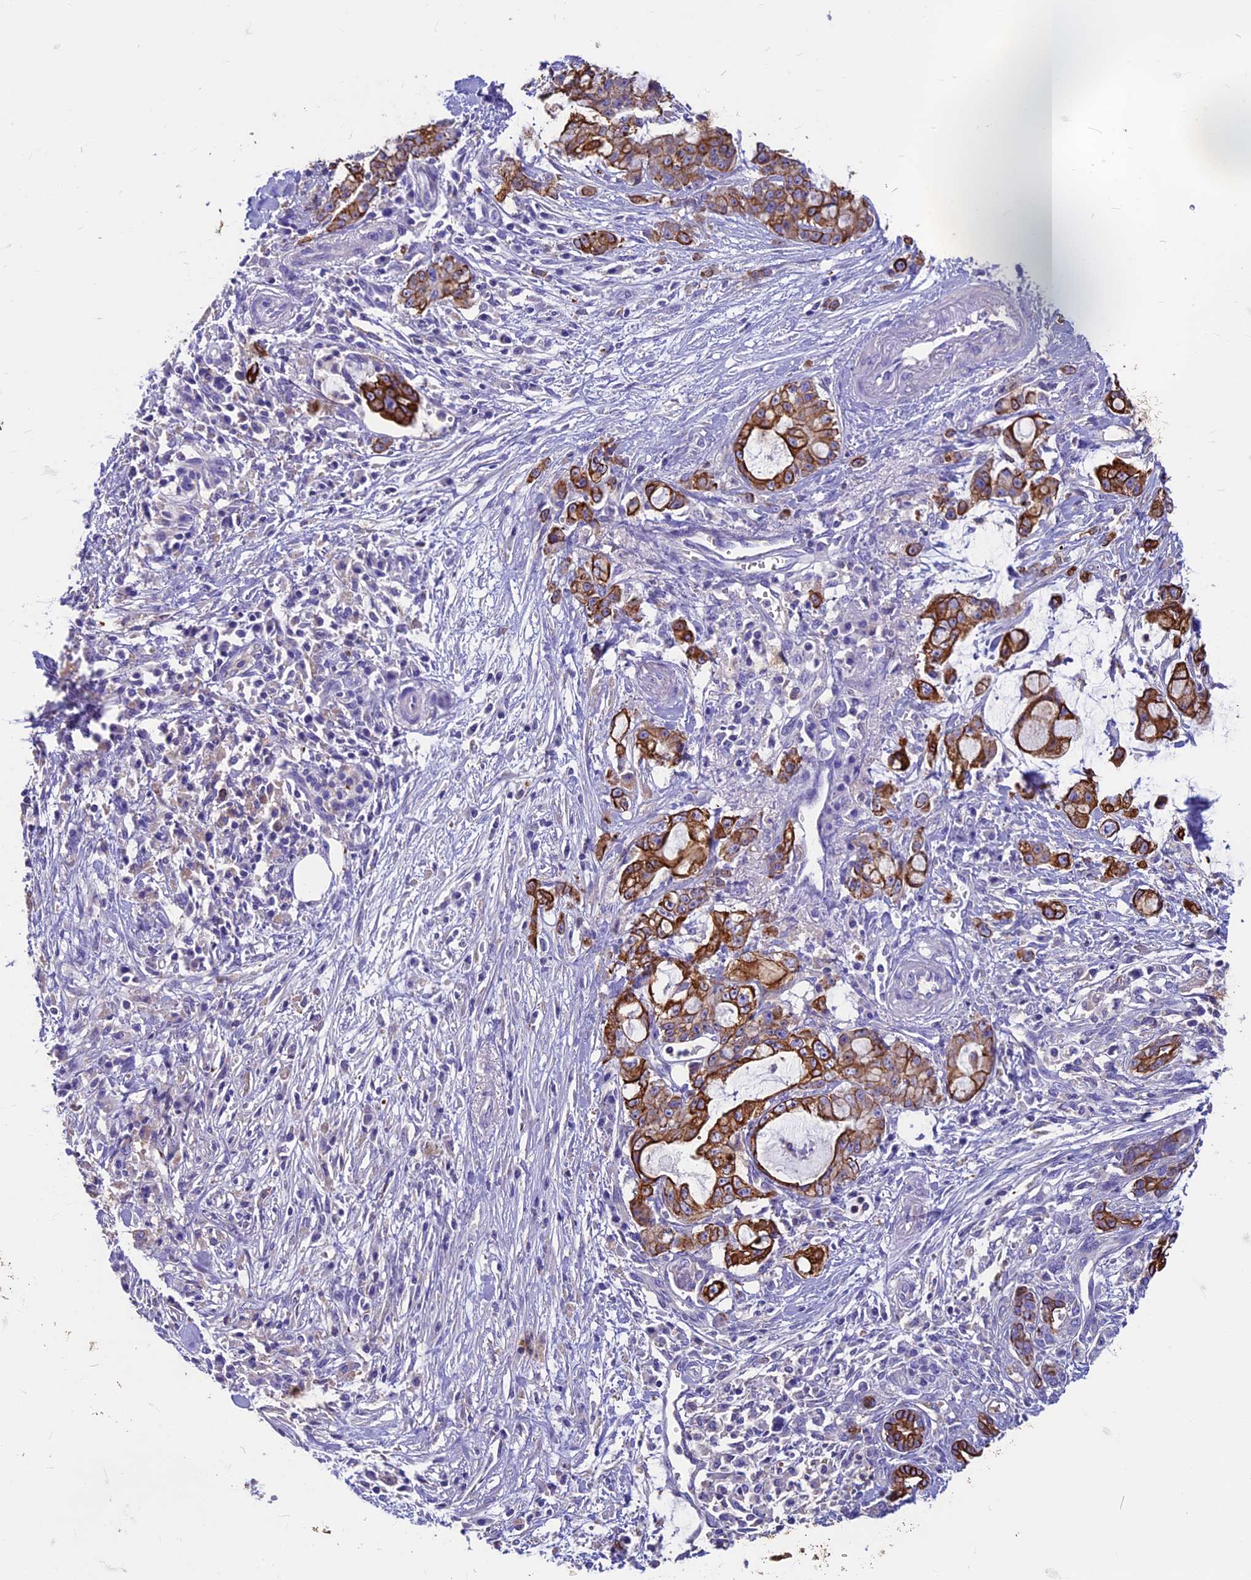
{"staining": {"intensity": "strong", "quantity": "25%-75%", "location": "cytoplasmic/membranous"}, "tissue": "pancreatic cancer", "cell_type": "Tumor cells", "image_type": "cancer", "snomed": [{"axis": "morphology", "description": "Adenocarcinoma, NOS"}, {"axis": "topography", "description": "Pancreas"}], "caption": "Immunohistochemistry histopathology image of neoplastic tissue: human pancreatic cancer stained using immunohistochemistry demonstrates high levels of strong protein expression localized specifically in the cytoplasmic/membranous of tumor cells, appearing as a cytoplasmic/membranous brown color.", "gene": "CDAN1", "patient": {"sex": "female", "age": 73}}